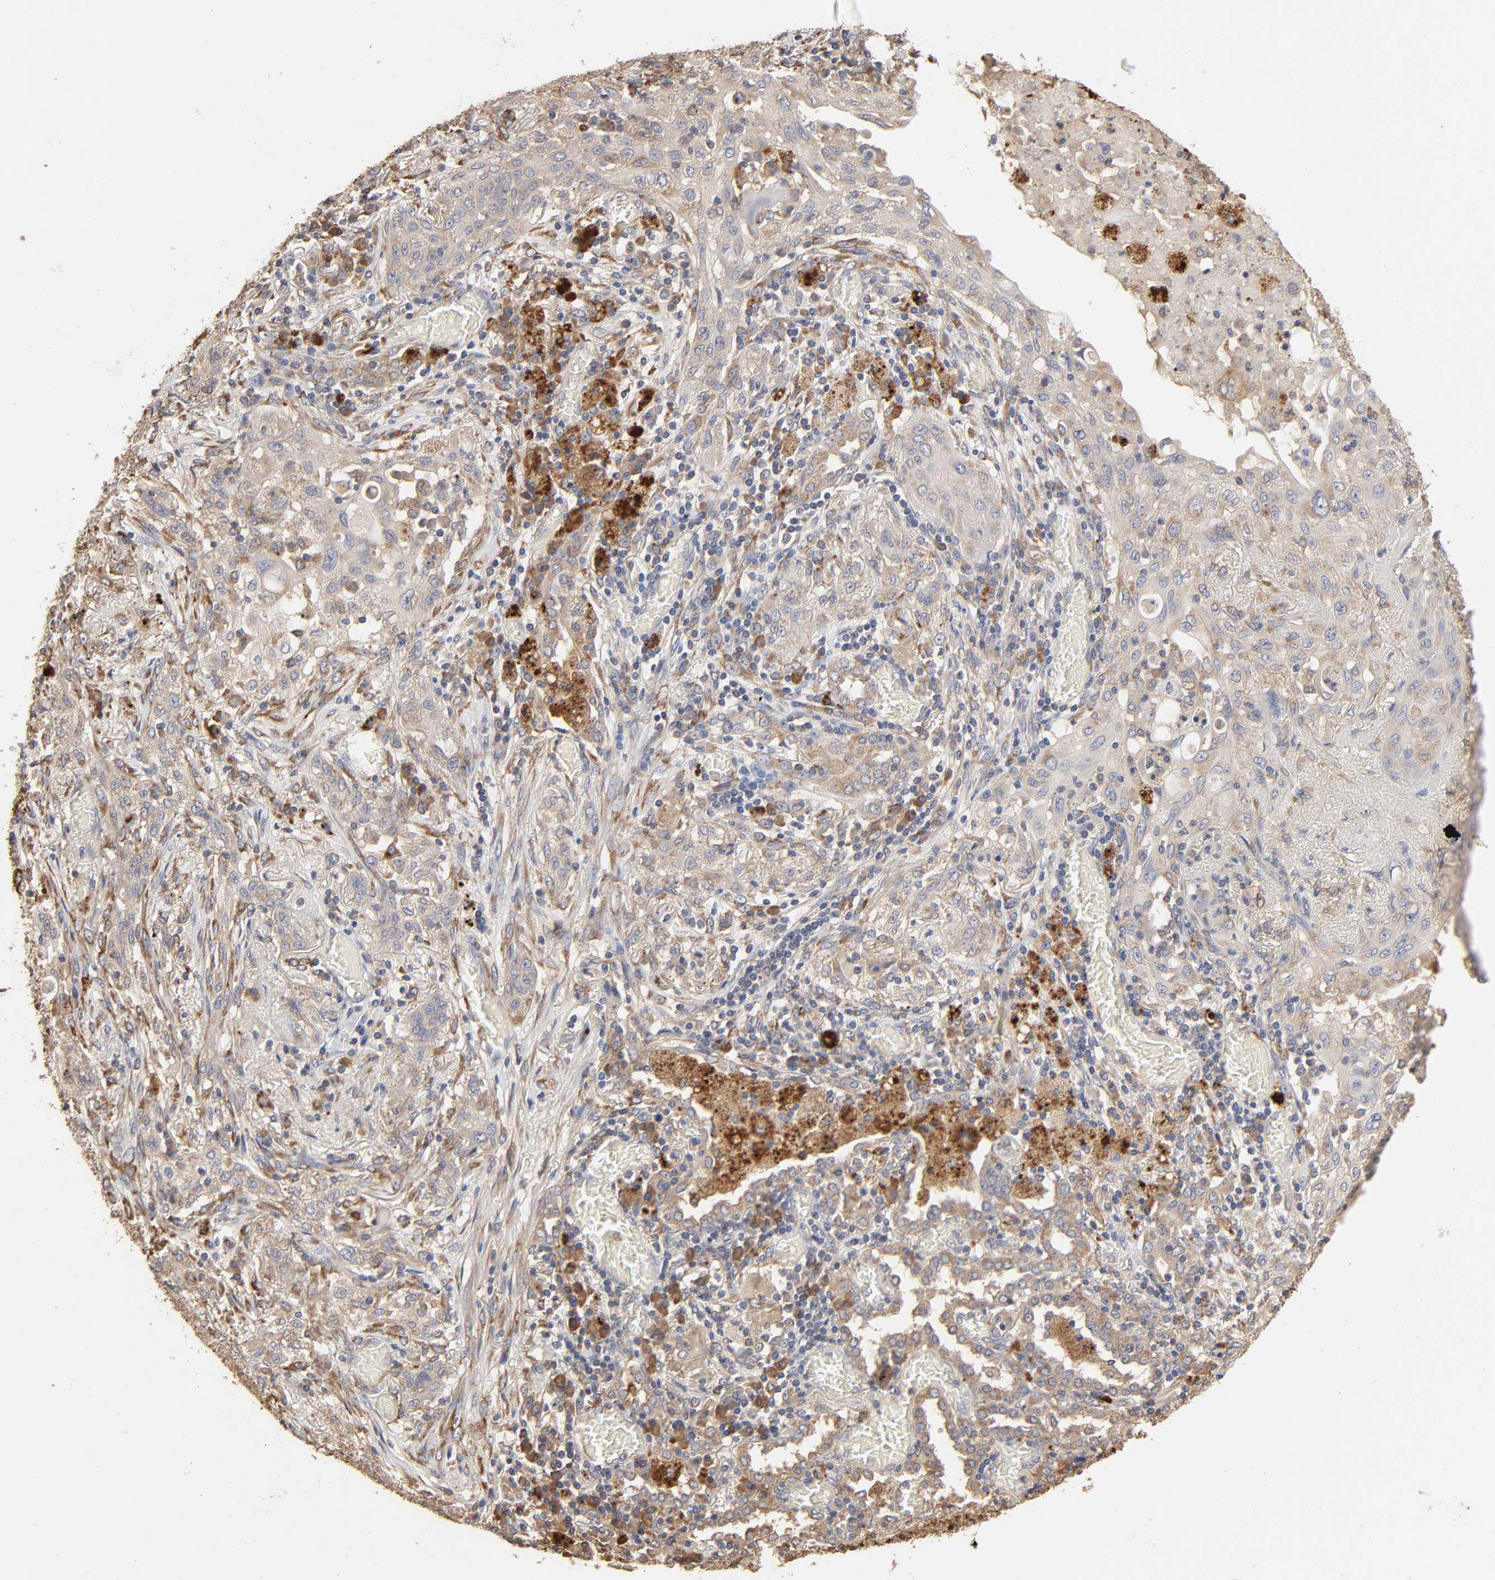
{"staining": {"intensity": "weak", "quantity": ">75%", "location": "cytoplasmic/membranous"}, "tissue": "lung cancer", "cell_type": "Tumor cells", "image_type": "cancer", "snomed": [{"axis": "morphology", "description": "Squamous cell carcinoma, NOS"}, {"axis": "topography", "description": "Lung"}], "caption": "Weak cytoplasmic/membranous positivity is identified in about >75% of tumor cells in lung cancer (squamous cell carcinoma). (DAB IHC with brightfield microscopy, high magnification).", "gene": "EIF4G2", "patient": {"sex": "female", "age": 47}}